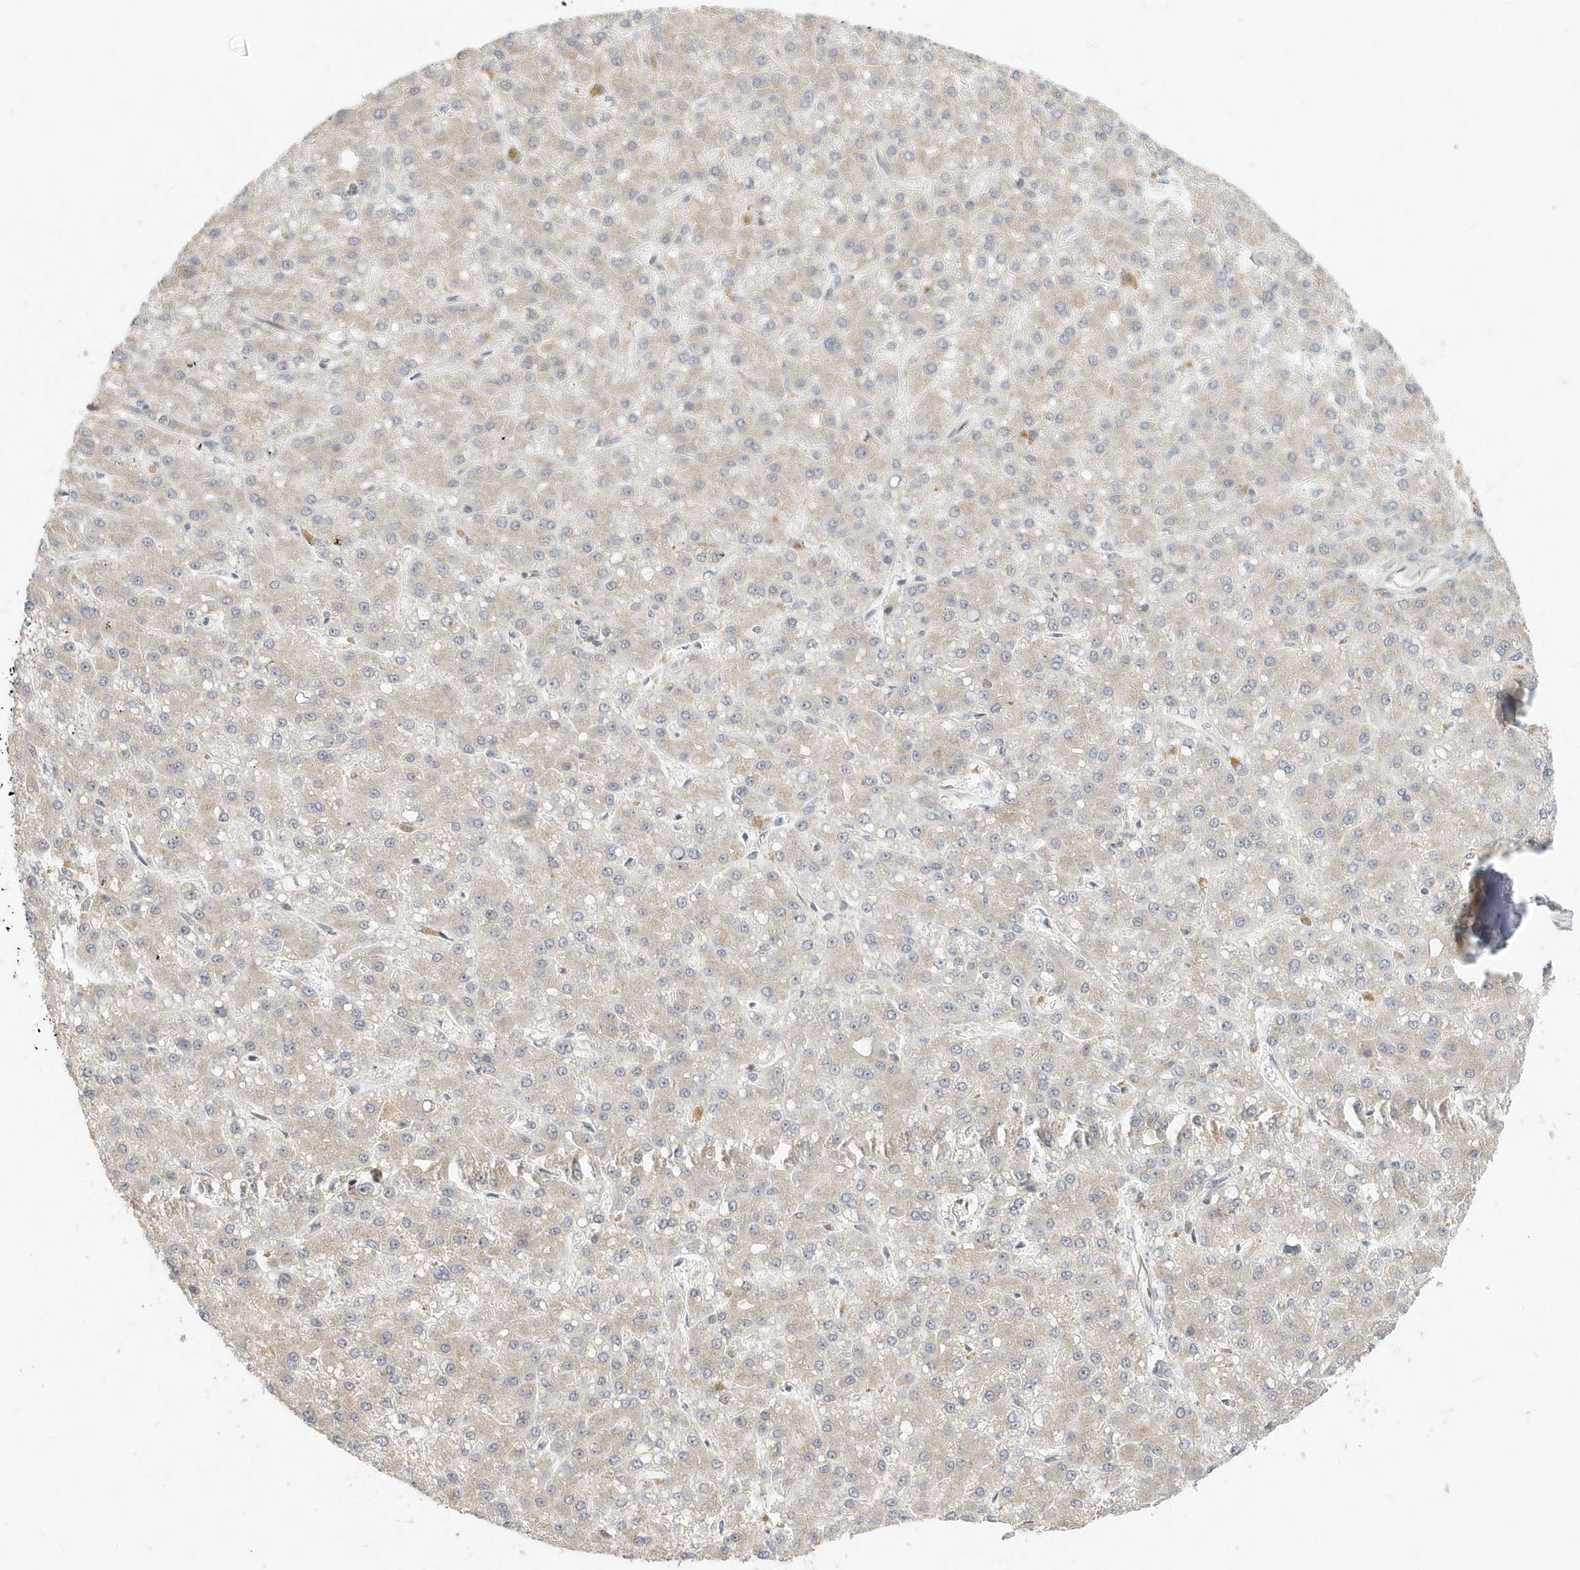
{"staining": {"intensity": "weak", "quantity": "<25%", "location": "cytoplasmic/membranous"}, "tissue": "liver cancer", "cell_type": "Tumor cells", "image_type": "cancer", "snomed": [{"axis": "morphology", "description": "Carcinoma, Hepatocellular, NOS"}, {"axis": "topography", "description": "Liver"}], "caption": "An immunohistochemistry (IHC) photomicrograph of hepatocellular carcinoma (liver) is shown. There is no staining in tumor cells of hepatocellular carcinoma (liver).", "gene": "NAPB", "patient": {"sex": "male", "age": 67}}